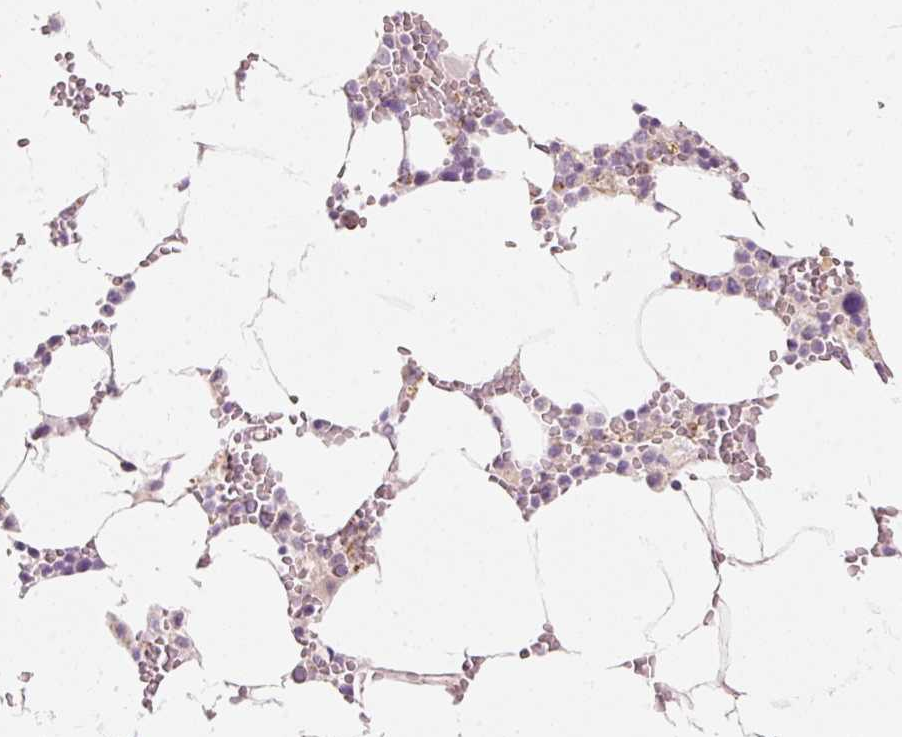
{"staining": {"intensity": "negative", "quantity": "none", "location": "none"}, "tissue": "bone marrow", "cell_type": "Hematopoietic cells", "image_type": "normal", "snomed": [{"axis": "morphology", "description": "Normal tissue, NOS"}, {"axis": "topography", "description": "Bone marrow"}], "caption": "Immunohistochemical staining of unremarkable bone marrow reveals no significant positivity in hematopoietic cells. The staining is performed using DAB brown chromogen with nuclei counter-stained in using hematoxylin.", "gene": "MTHFD2", "patient": {"sex": "male", "age": 70}}